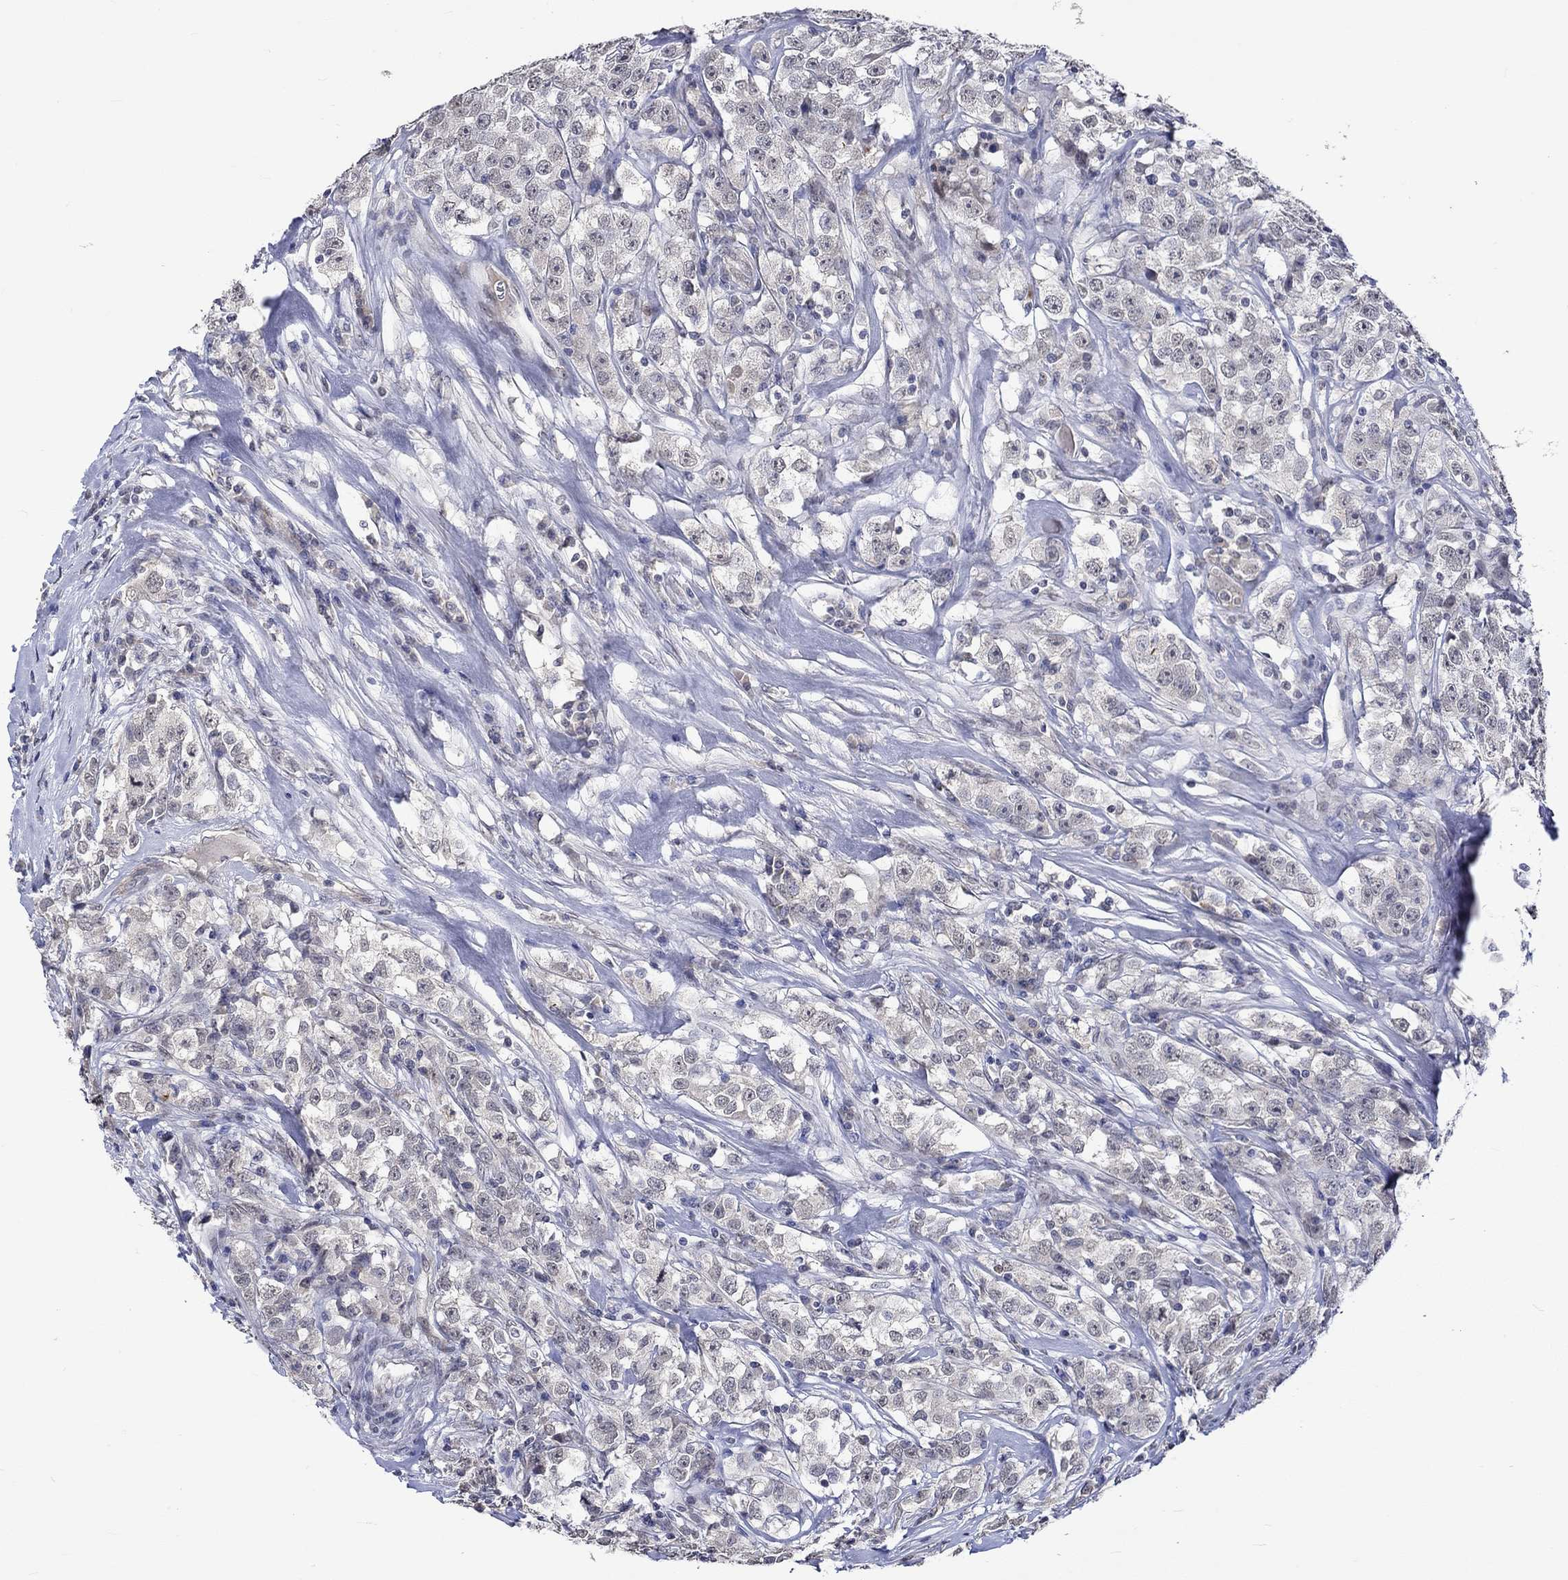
{"staining": {"intensity": "negative", "quantity": "none", "location": "none"}, "tissue": "testis cancer", "cell_type": "Tumor cells", "image_type": "cancer", "snomed": [{"axis": "morphology", "description": "Seminoma, NOS"}, {"axis": "topography", "description": "Testis"}], "caption": "Tumor cells are negative for protein expression in human seminoma (testis).", "gene": "DDX3Y", "patient": {"sex": "male", "age": 59}}